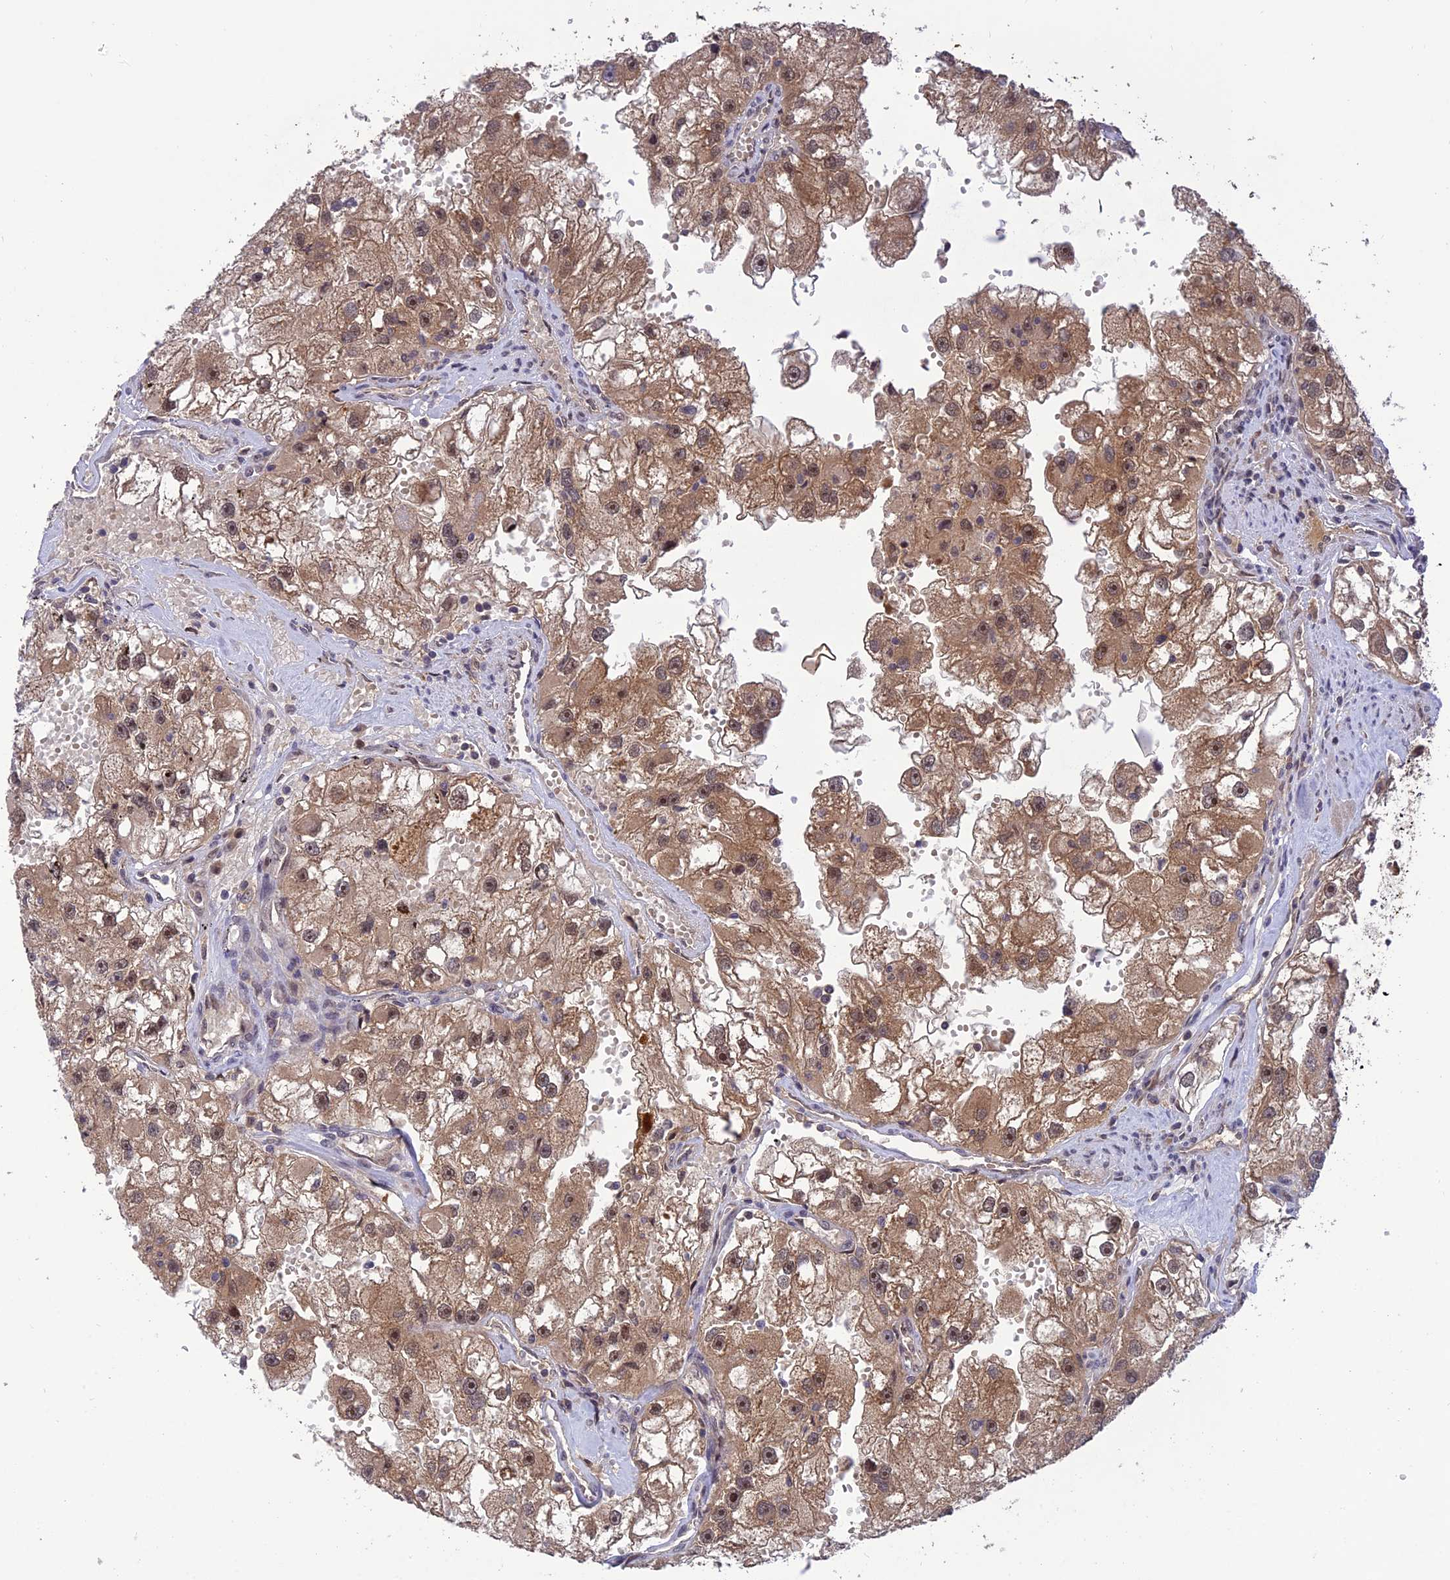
{"staining": {"intensity": "moderate", "quantity": ">75%", "location": "cytoplasmic/membranous,nuclear"}, "tissue": "renal cancer", "cell_type": "Tumor cells", "image_type": "cancer", "snomed": [{"axis": "morphology", "description": "Adenocarcinoma, NOS"}, {"axis": "topography", "description": "Kidney"}], "caption": "This micrograph reveals immunohistochemistry (IHC) staining of human renal cancer (adenocarcinoma), with medium moderate cytoplasmic/membranous and nuclear positivity in approximately >75% of tumor cells.", "gene": "REV1", "patient": {"sex": "male", "age": 63}}